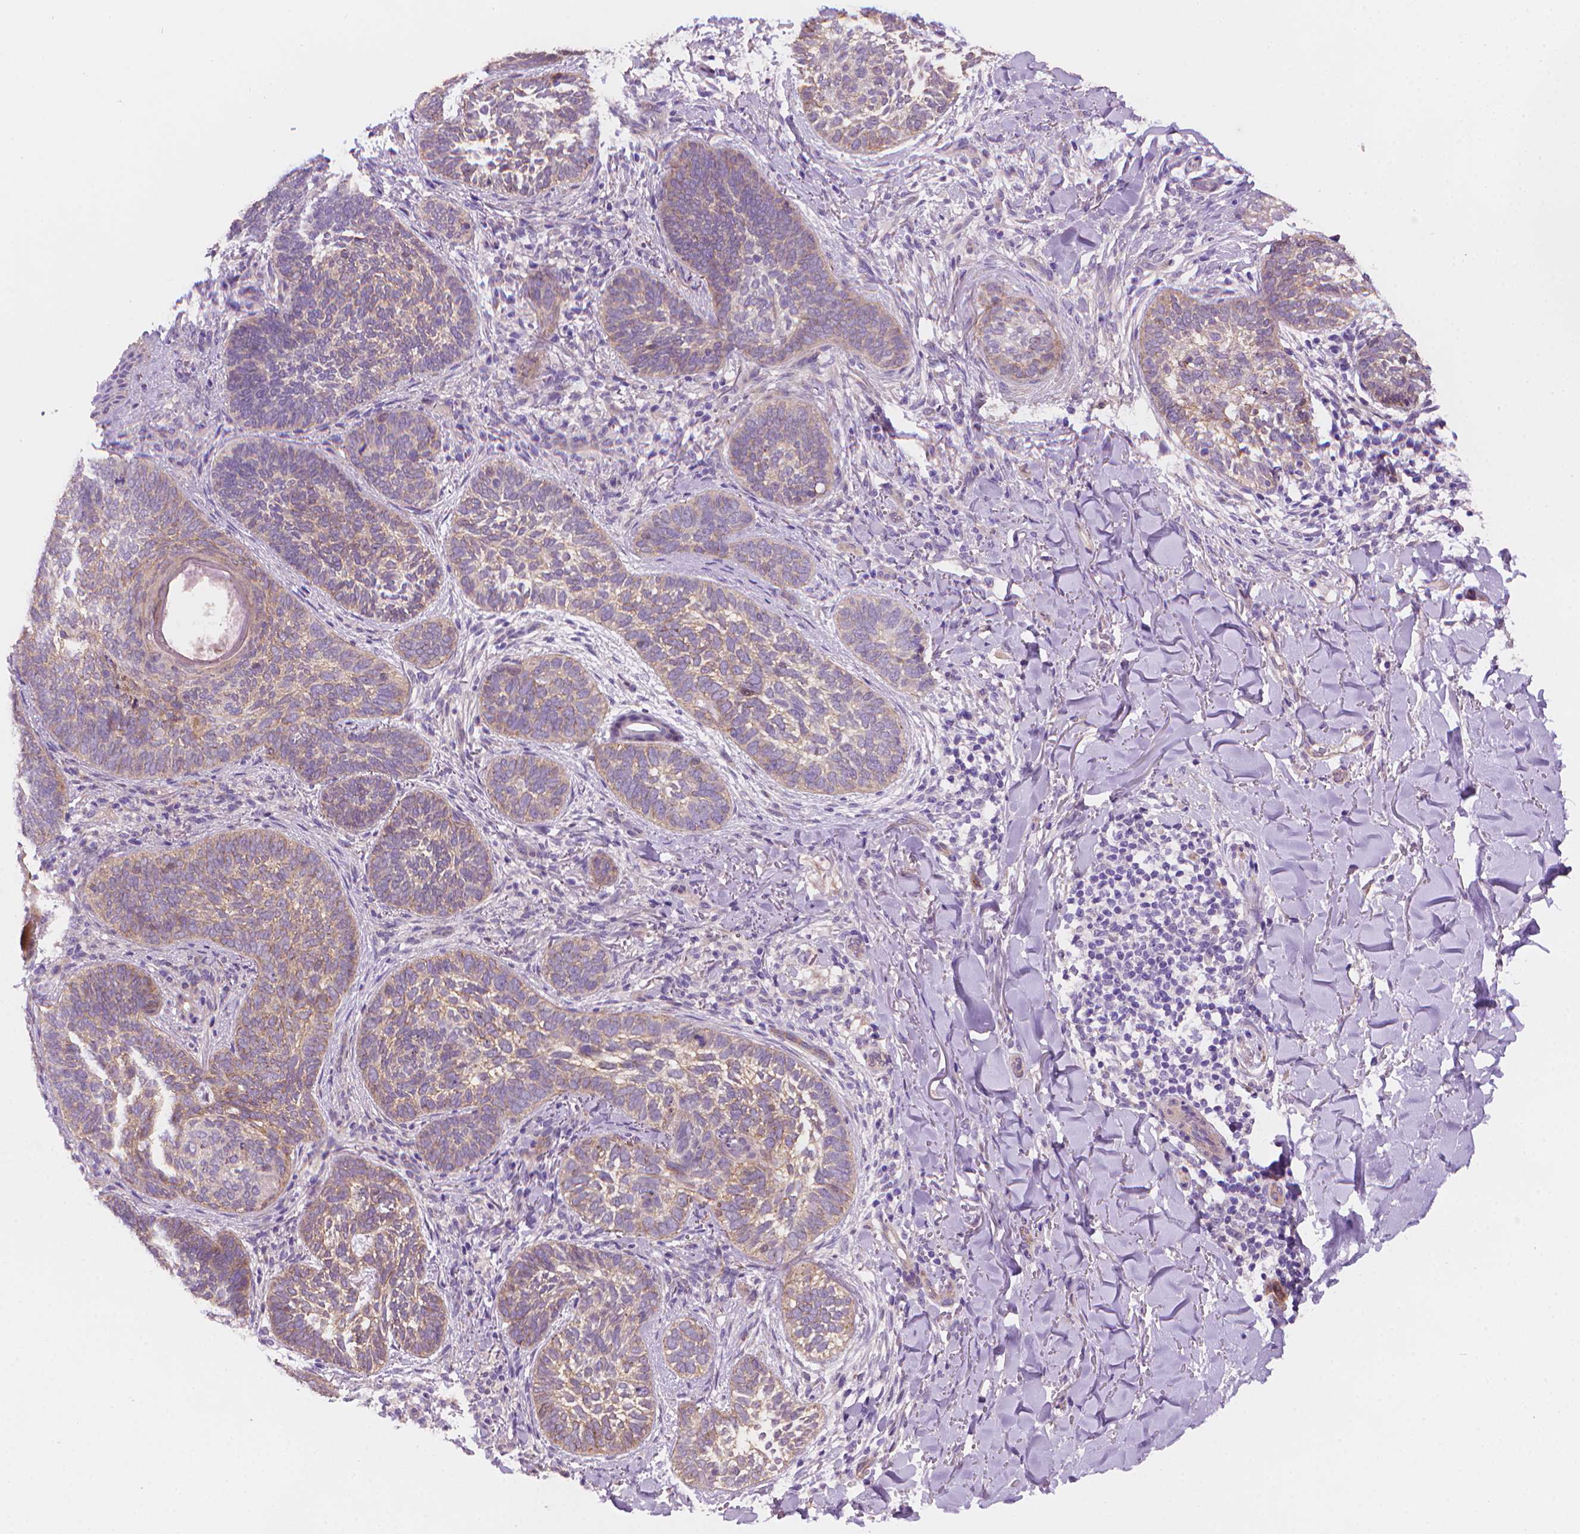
{"staining": {"intensity": "weak", "quantity": "25%-75%", "location": "cytoplasmic/membranous"}, "tissue": "skin cancer", "cell_type": "Tumor cells", "image_type": "cancer", "snomed": [{"axis": "morphology", "description": "Normal tissue, NOS"}, {"axis": "morphology", "description": "Basal cell carcinoma"}, {"axis": "topography", "description": "Skin"}], "caption": "Weak cytoplasmic/membranous protein staining is seen in approximately 25%-75% of tumor cells in basal cell carcinoma (skin).", "gene": "AMMECR1", "patient": {"sex": "male", "age": 46}}